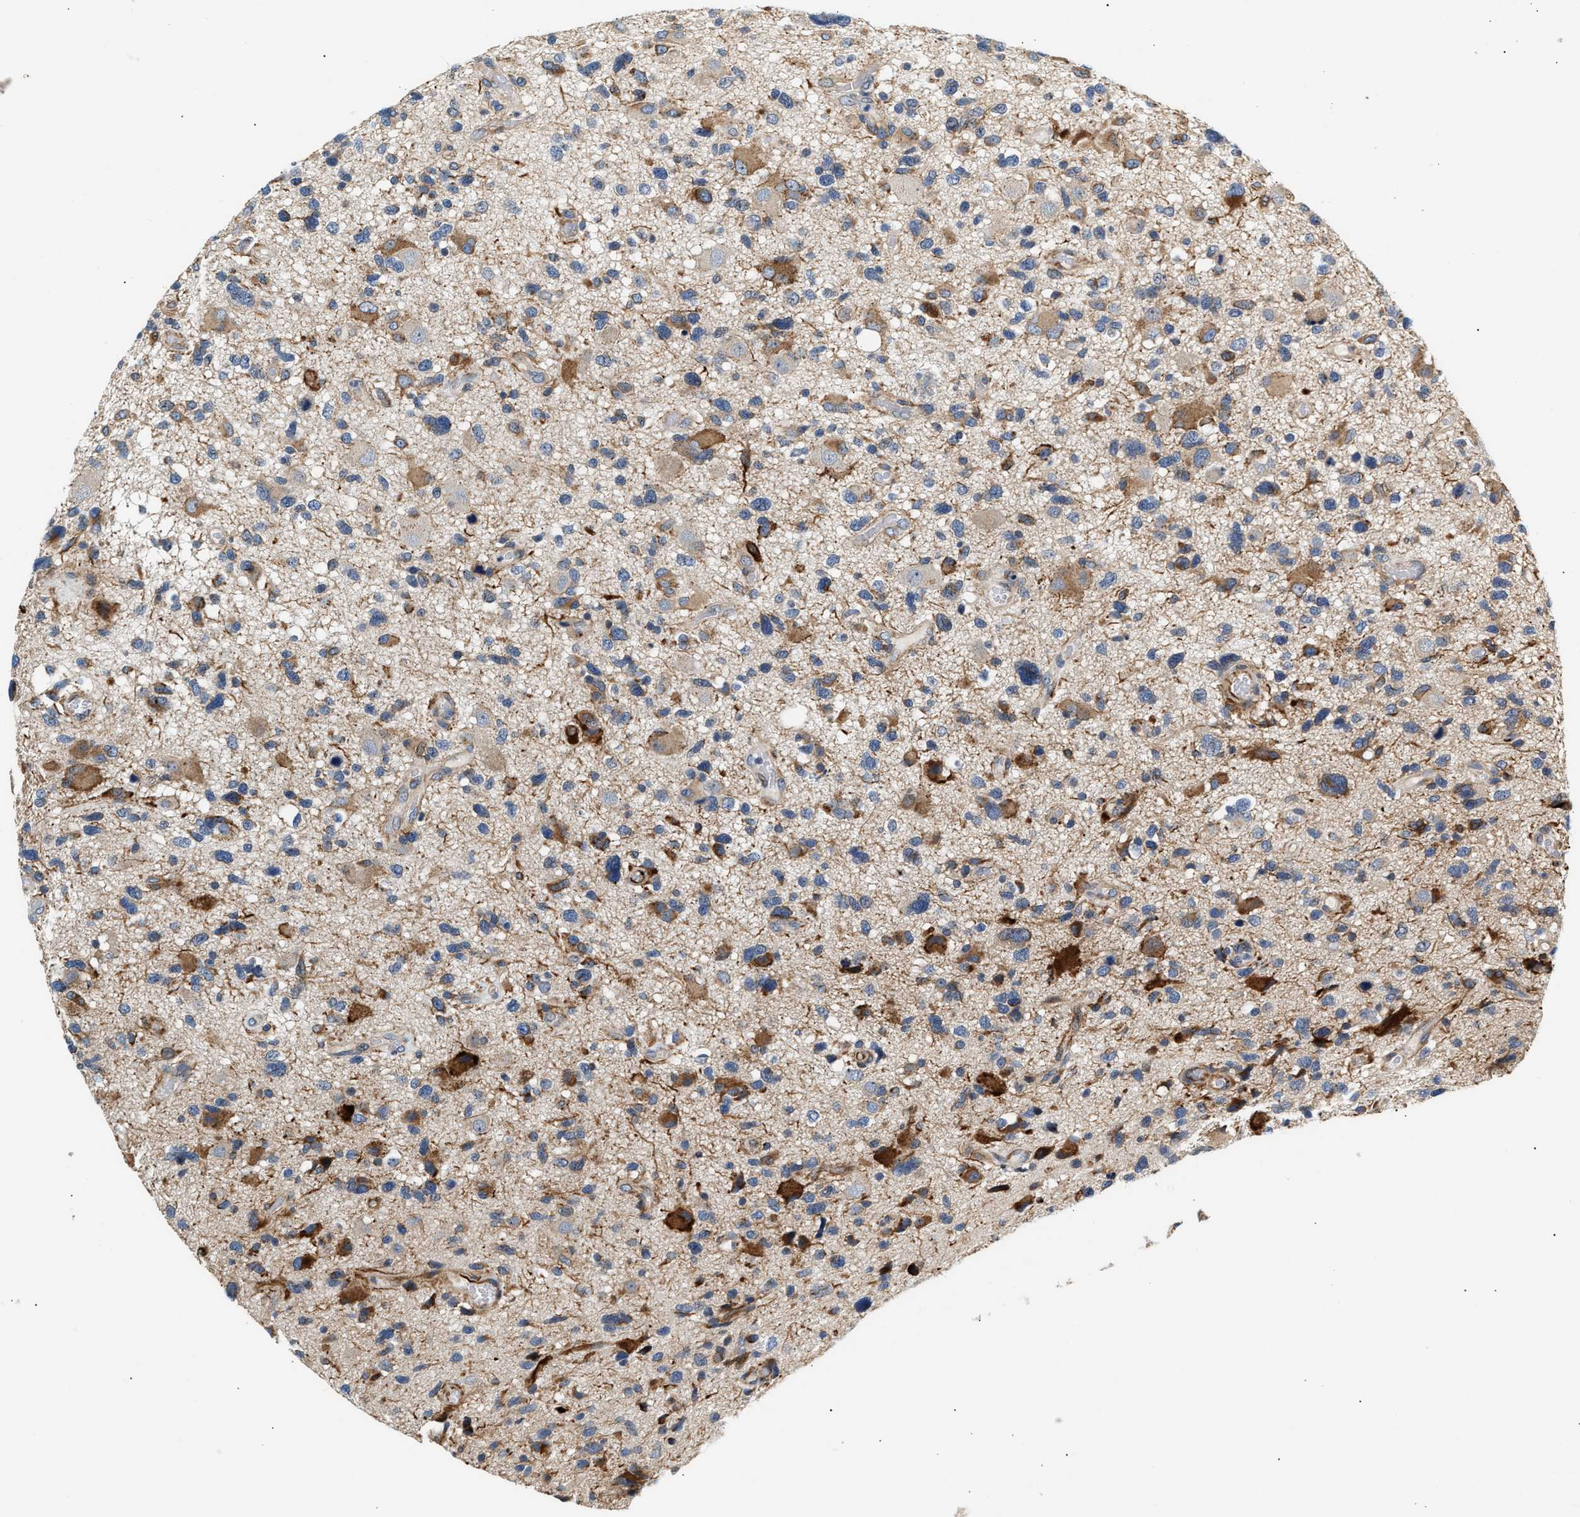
{"staining": {"intensity": "moderate", "quantity": "25%-75%", "location": "cytoplasmic/membranous"}, "tissue": "glioma", "cell_type": "Tumor cells", "image_type": "cancer", "snomed": [{"axis": "morphology", "description": "Glioma, malignant, High grade"}, {"axis": "topography", "description": "Brain"}], "caption": "Immunohistochemistry (IHC) staining of glioma, which shows medium levels of moderate cytoplasmic/membranous staining in about 25%-75% of tumor cells indicating moderate cytoplasmic/membranous protein positivity. The staining was performed using DAB (3,3'-diaminobenzidine) (brown) for protein detection and nuclei were counterstained in hematoxylin (blue).", "gene": "IFT74", "patient": {"sex": "male", "age": 33}}